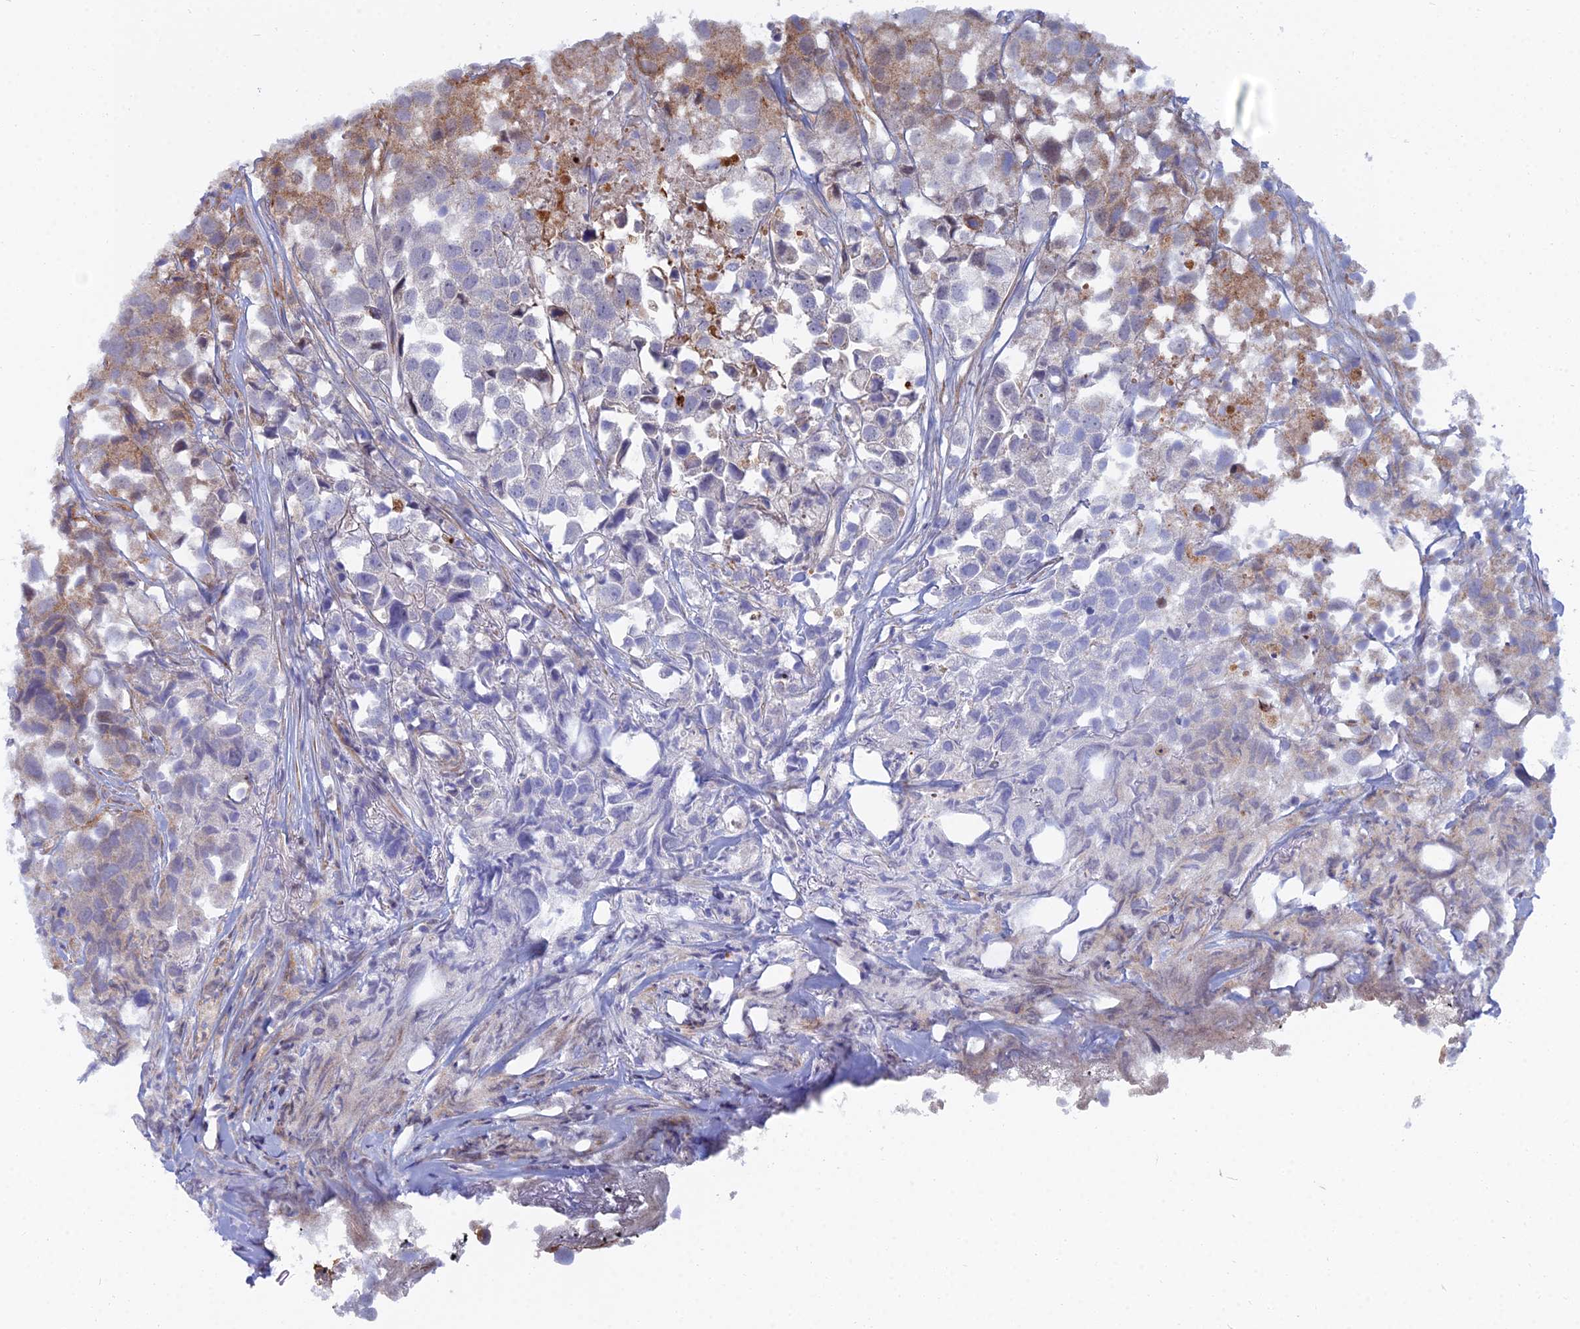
{"staining": {"intensity": "moderate", "quantity": "<25%", "location": "cytoplasmic/membranous"}, "tissue": "urothelial cancer", "cell_type": "Tumor cells", "image_type": "cancer", "snomed": [{"axis": "morphology", "description": "Urothelial carcinoma, High grade"}, {"axis": "topography", "description": "Urinary bladder"}], "caption": "The histopathology image displays immunohistochemical staining of urothelial carcinoma (high-grade). There is moderate cytoplasmic/membranous expression is appreciated in about <25% of tumor cells.", "gene": "TRIM43B", "patient": {"sex": "female", "age": 75}}